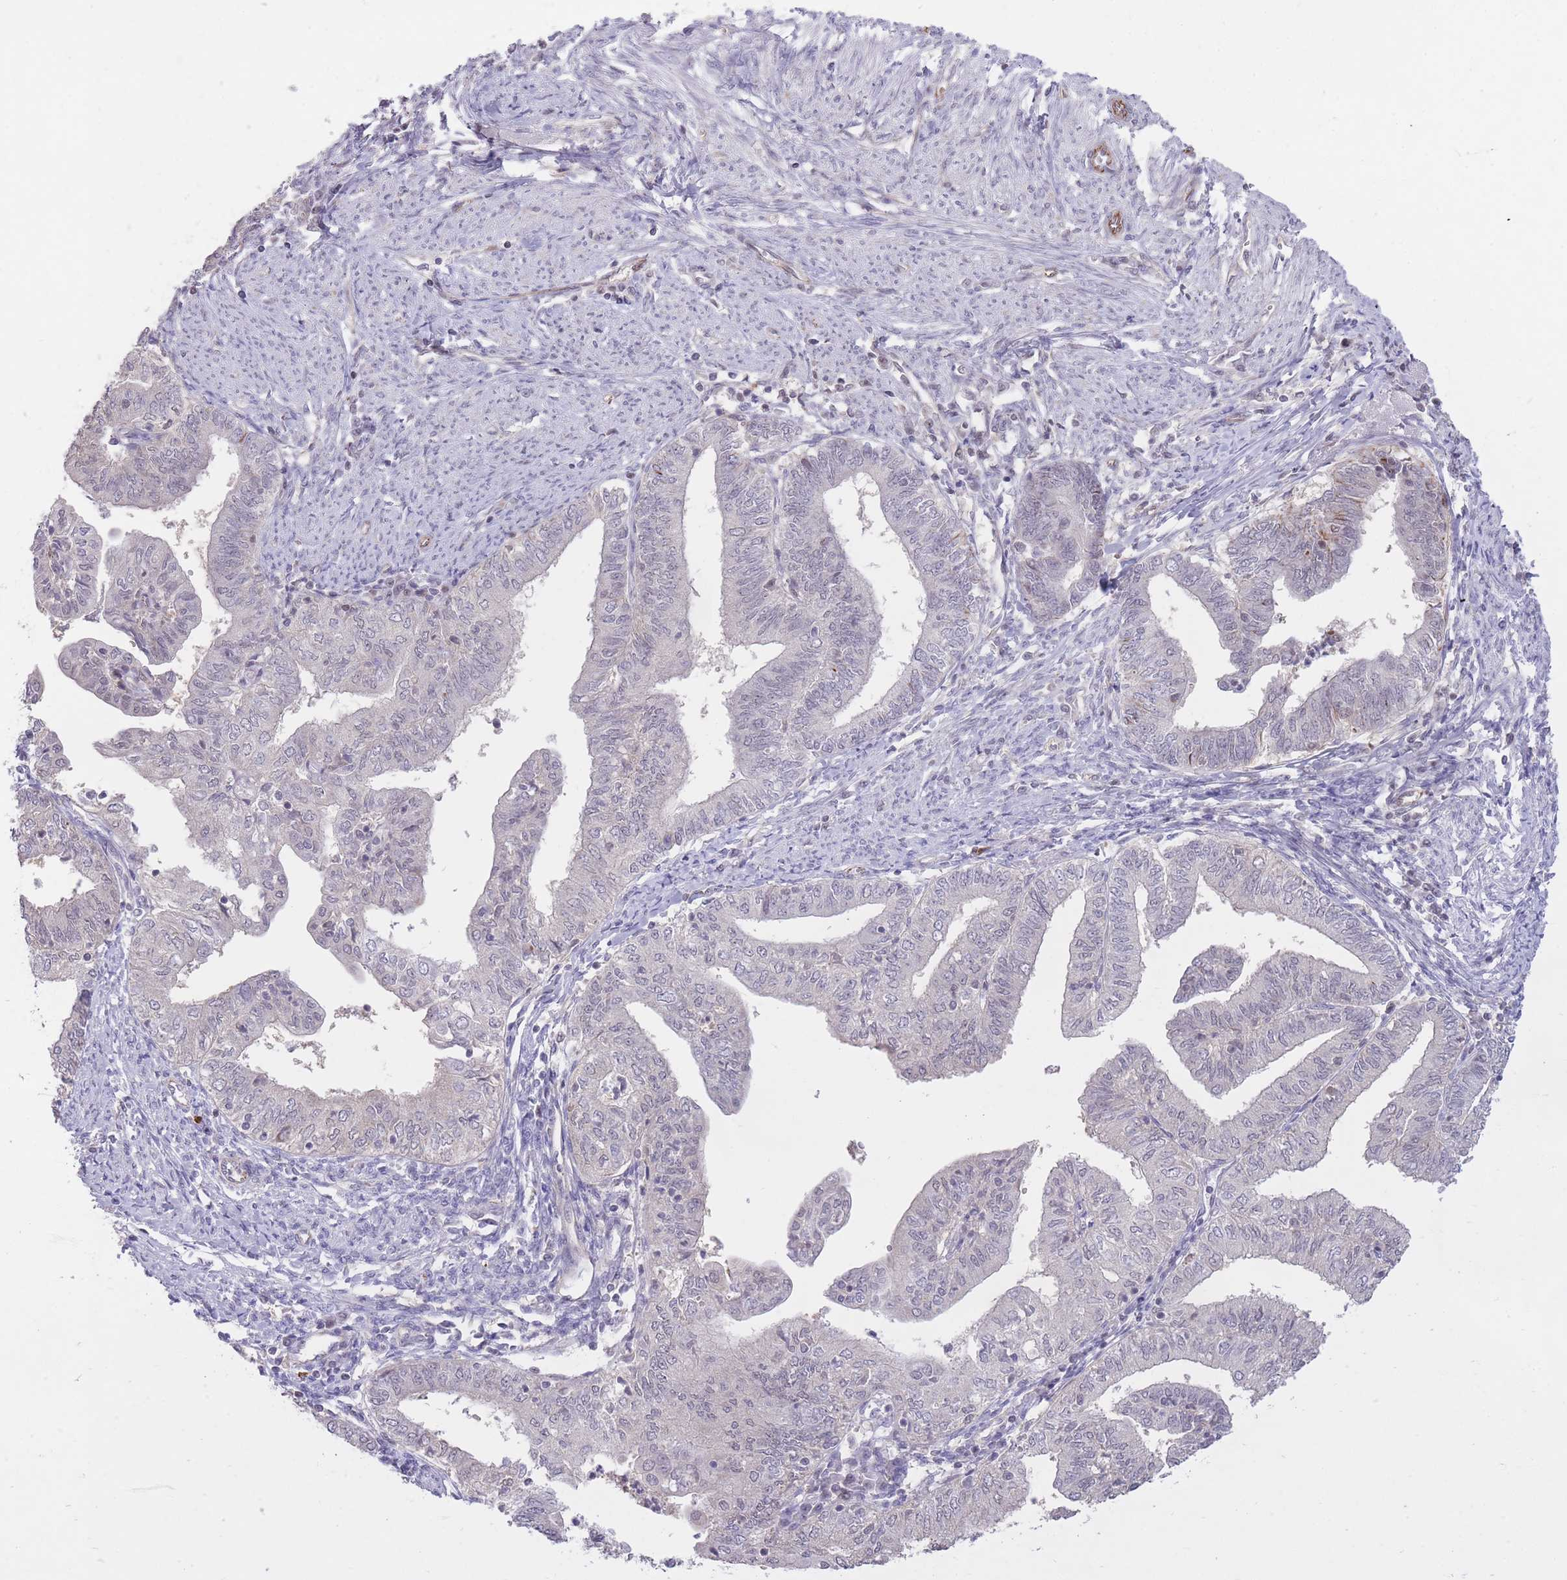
{"staining": {"intensity": "negative", "quantity": "none", "location": "none"}, "tissue": "endometrial cancer", "cell_type": "Tumor cells", "image_type": "cancer", "snomed": [{"axis": "morphology", "description": "Adenocarcinoma, NOS"}, {"axis": "topography", "description": "Endometrium"}], "caption": "Protein analysis of endometrial adenocarcinoma shows no significant positivity in tumor cells.", "gene": "ELL", "patient": {"sex": "female", "age": 66}}